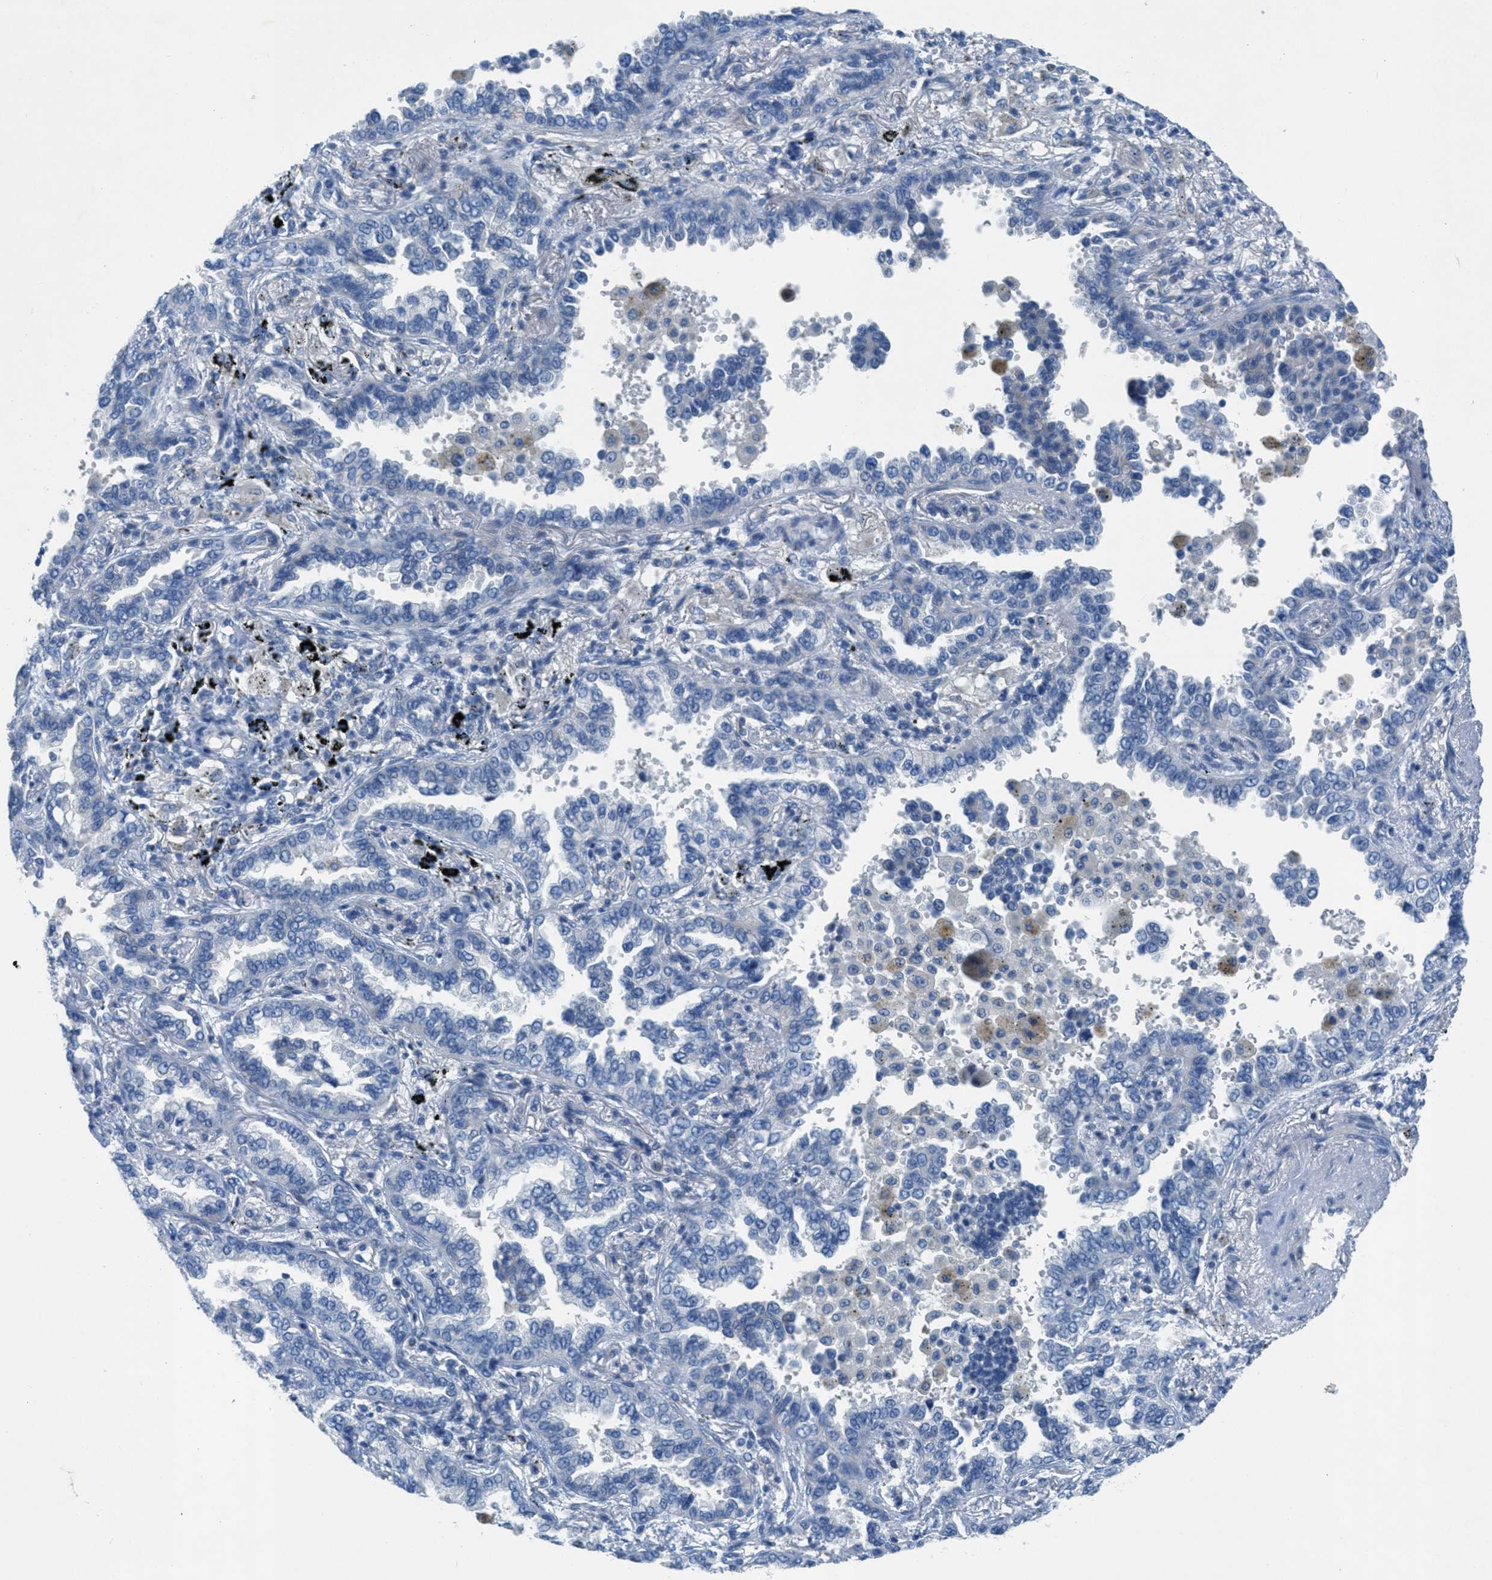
{"staining": {"intensity": "negative", "quantity": "none", "location": "none"}, "tissue": "lung cancer", "cell_type": "Tumor cells", "image_type": "cancer", "snomed": [{"axis": "morphology", "description": "Normal tissue, NOS"}, {"axis": "morphology", "description": "Adenocarcinoma, NOS"}, {"axis": "topography", "description": "Lung"}], "caption": "A micrograph of human lung cancer (adenocarcinoma) is negative for staining in tumor cells. The staining is performed using DAB (3,3'-diaminobenzidine) brown chromogen with nuclei counter-stained in using hematoxylin.", "gene": "GALNT17", "patient": {"sex": "male", "age": 59}}